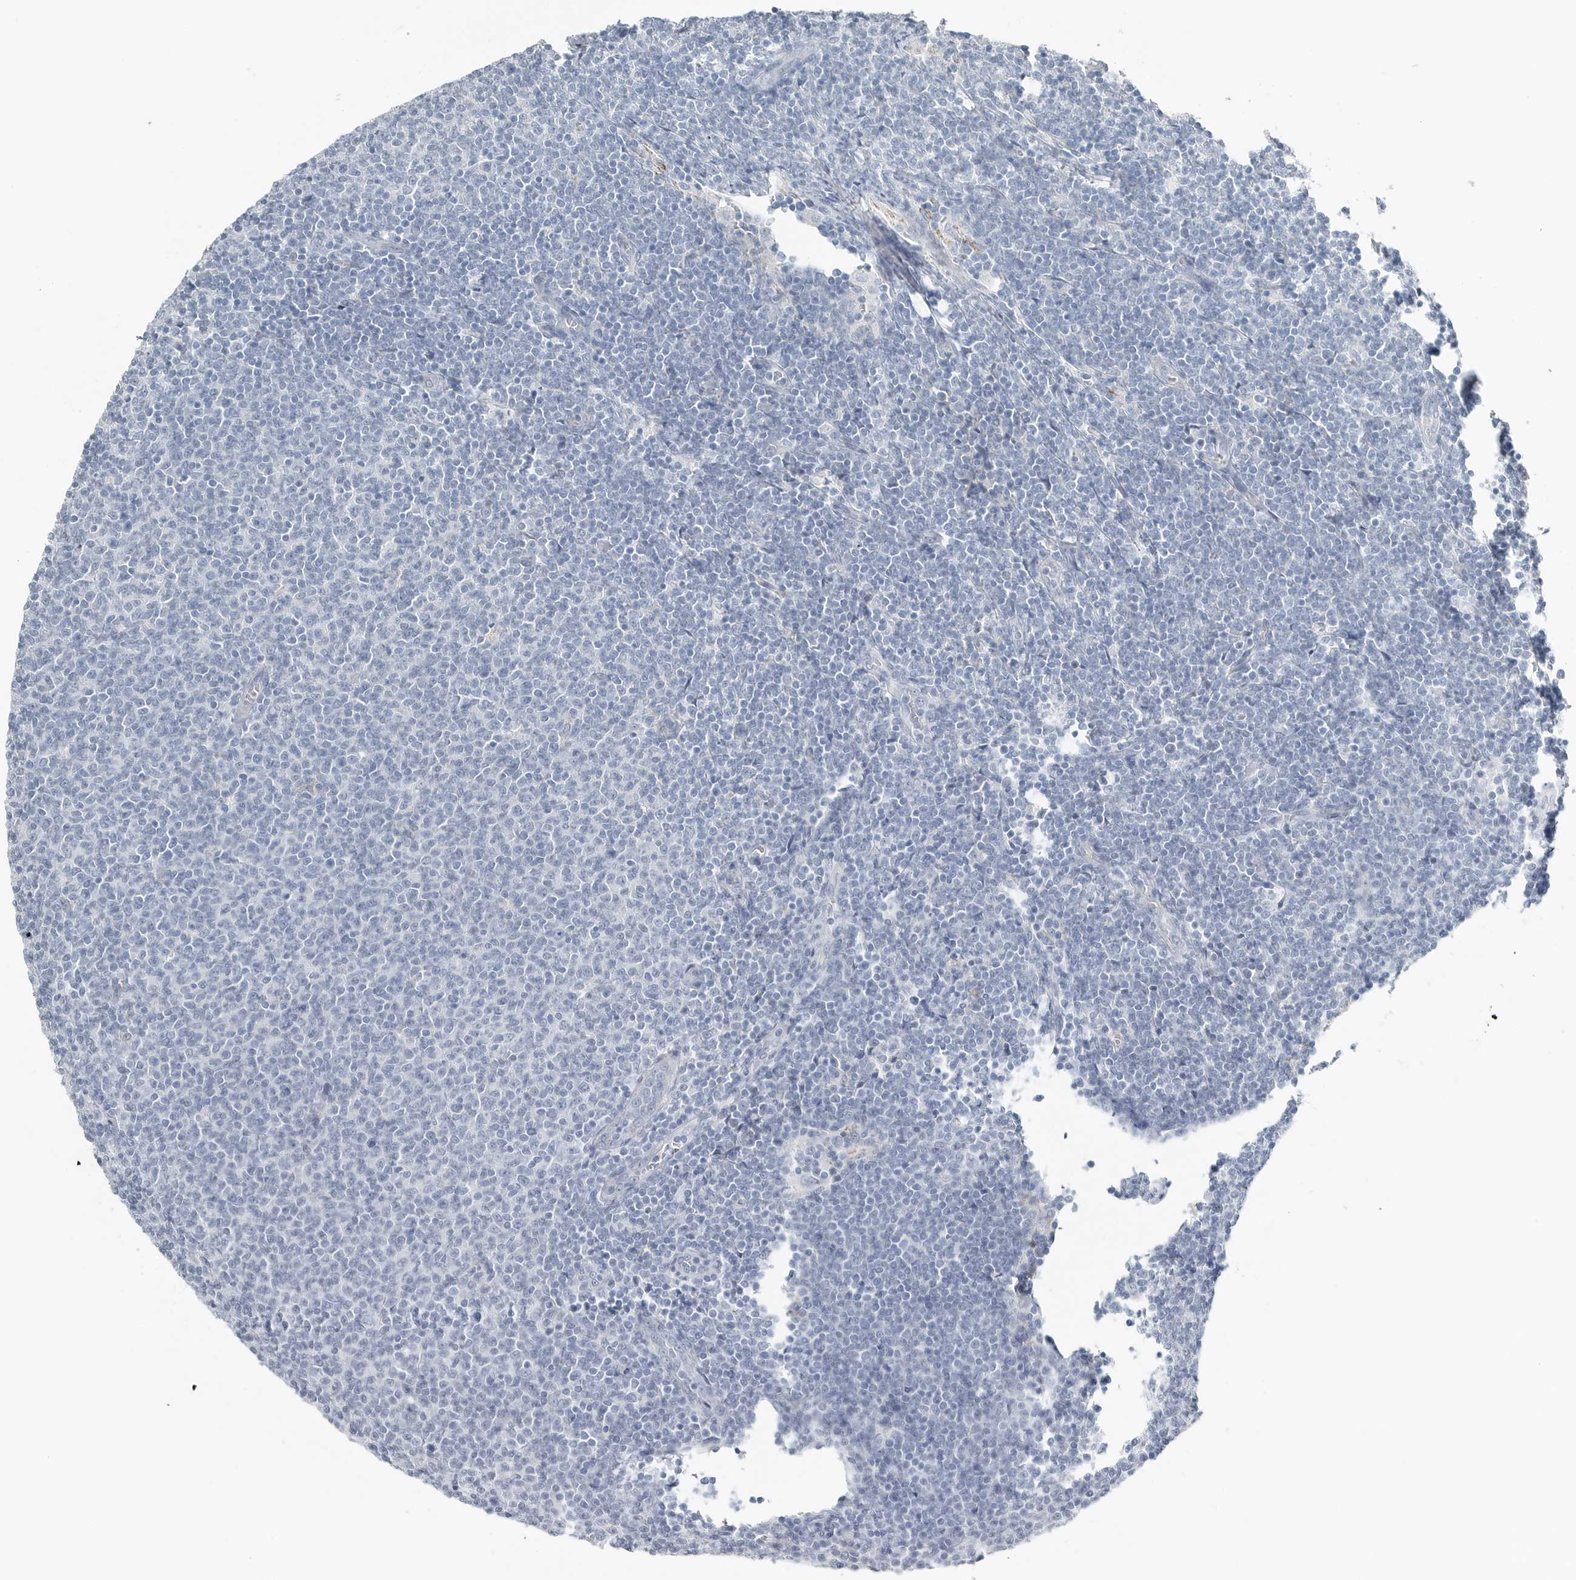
{"staining": {"intensity": "negative", "quantity": "none", "location": "none"}, "tissue": "lymphoma", "cell_type": "Tumor cells", "image_type": "cancer", "snomed": [{"axis": "morphology", "description": "Malignant lymphoma, non-Hodgkin's type, Low grade"}, {"axis": "topography", "description": "Lymph node"}], "caption": "This histopathology image is of lymphoma stained with IHC to label a protein in brown with the nuclei are counter-stained blue. There is no expression in tumor cells.", "gene": "SERPINB7", "patient": {"sex": "male", "age": 66}}